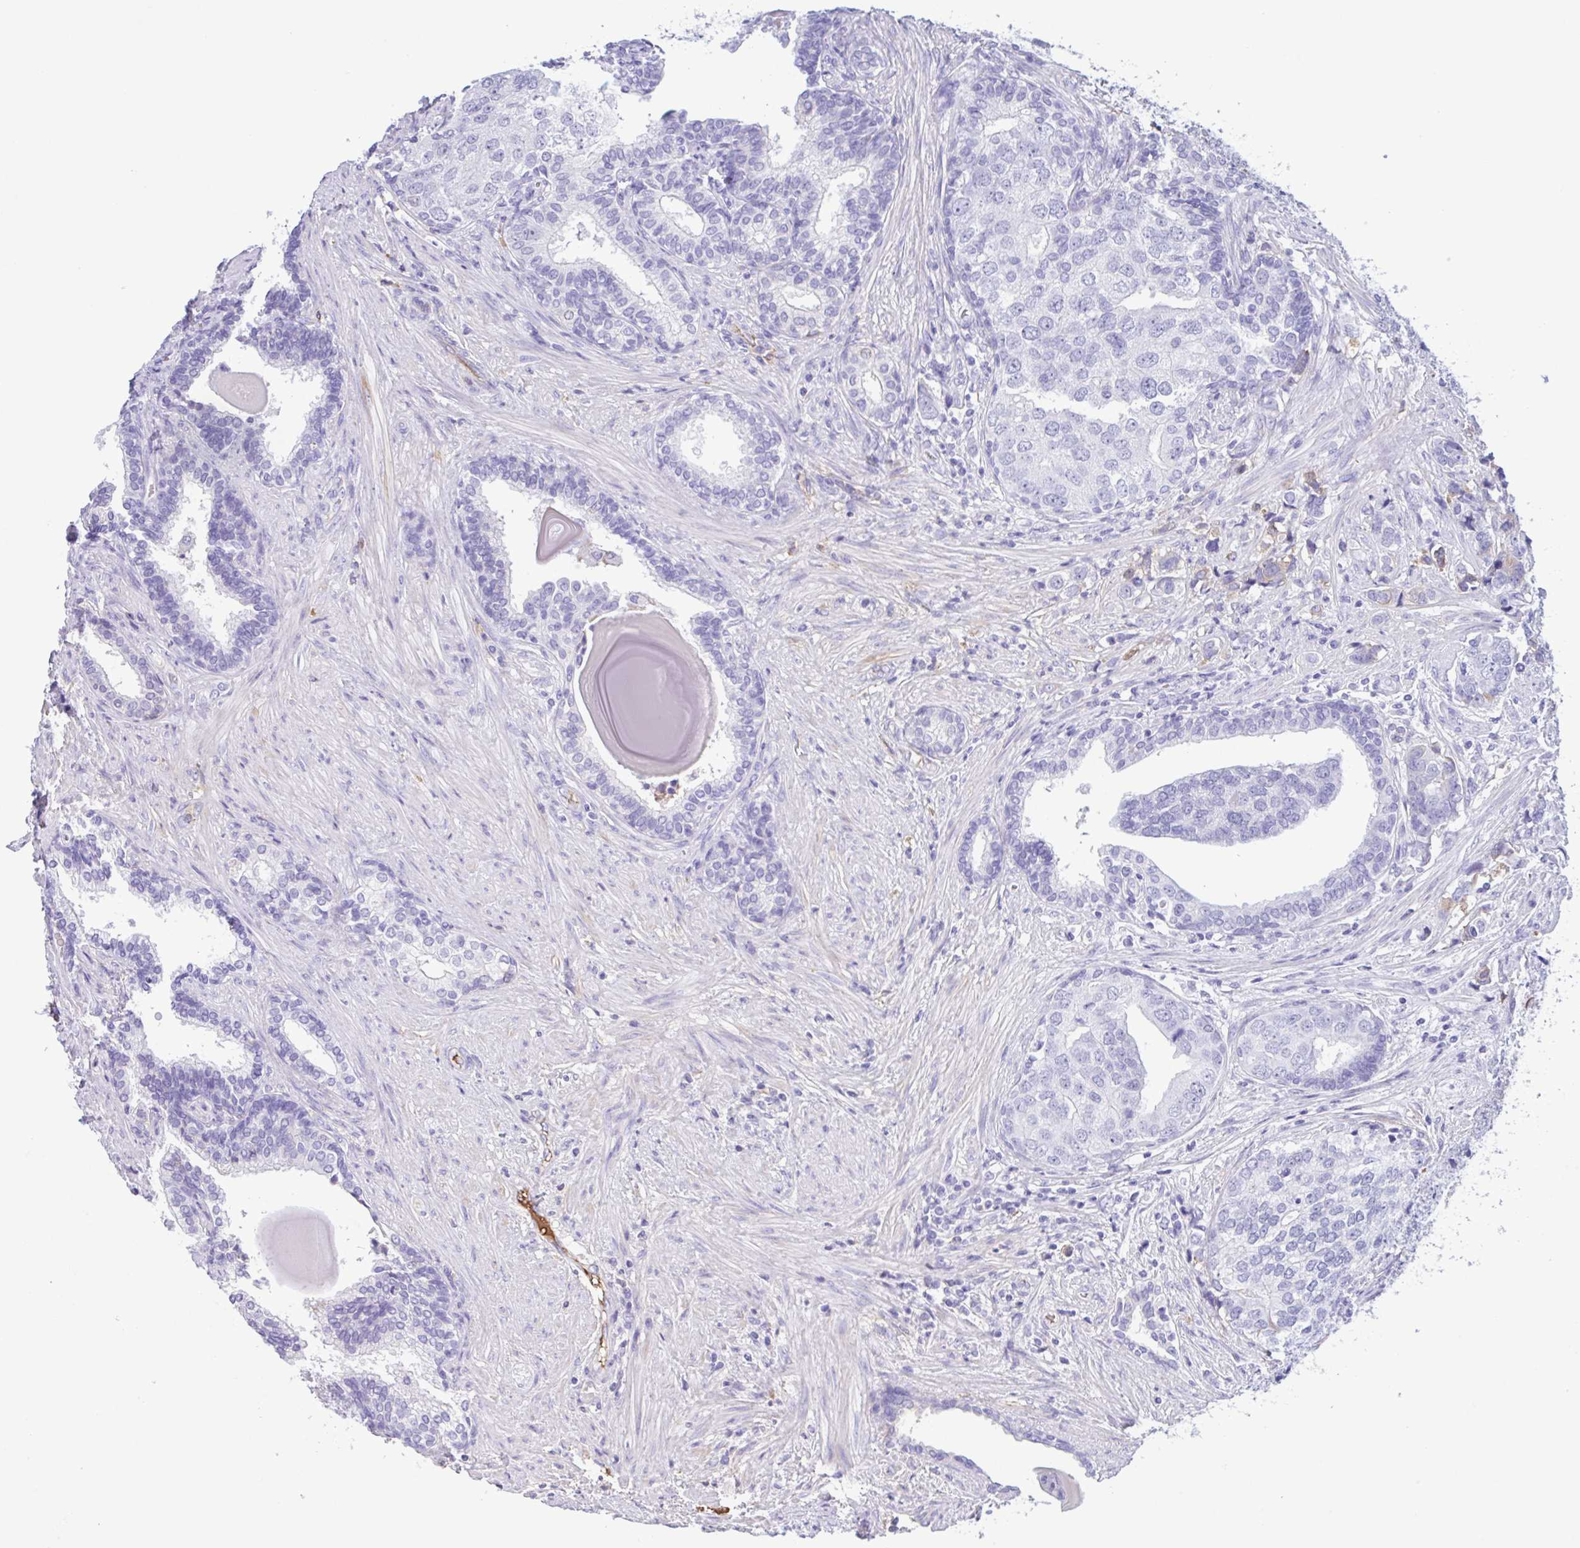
{"staining": {"intensity": "negative", "quantity": "none", "location": "none"}, "tissue": "prostate cancer", "cell_type": "Tumor cells", "image_type": "cancer", "snomed": [{"axis": "morphology", "description": "Adenocarcinoma, High grade"}, {"axis": "topography", "description": "Prostate"}], "caption": "Immunohistochemistry histopathology image of neoplastic tissue: human prostate cancer (high-grade adenocarcinoma) stained with DAB reveals no significant protein positivity in tumor cells.", "gene": "LARGE2", "patient": {"sex": "male", "age": 68}}